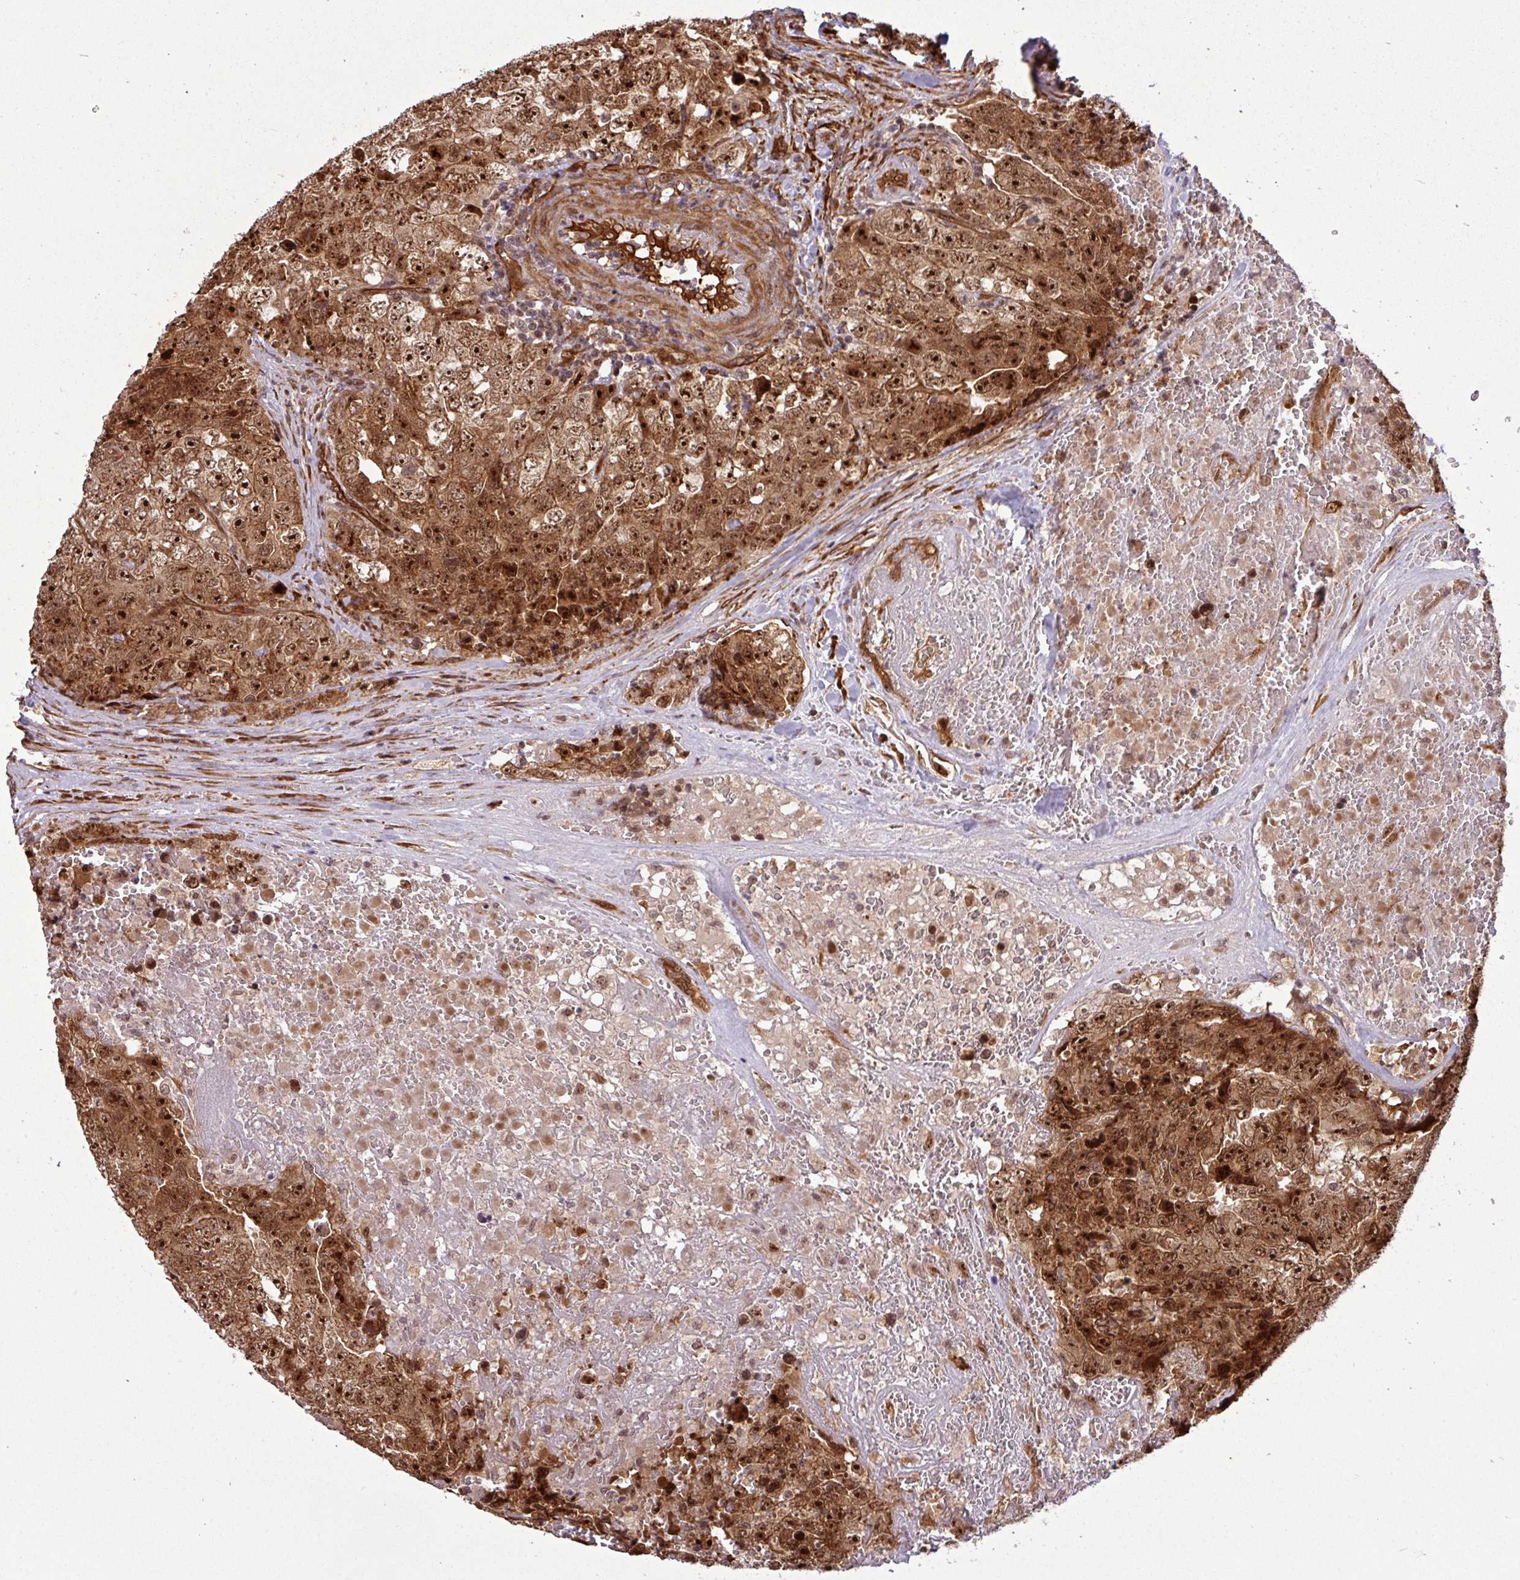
{"staining": {"intensity": "strong", "quantity": ">75%", "location": "cytoplasmic/membranous,nuclear"}, "tissue": "testis cancer", "cell_type": "Tumor cells", "image_type": "cancer", "snomed": [{"axis": "morphology", "description": "Seminoma, NOS"}, {"axis": "morphology", "description": "Teratoma, malignant, NOS"}, {"axis": "topography", "description": "Testis"}], "caption": "Protein expression analysis of human testis cancer reveals strong cytoplasmic/membranous and nuclear expression in approximately >75% of tumor cells.", "gene": "C7orf50", "patient": {"sex": "male", "age": 34}}